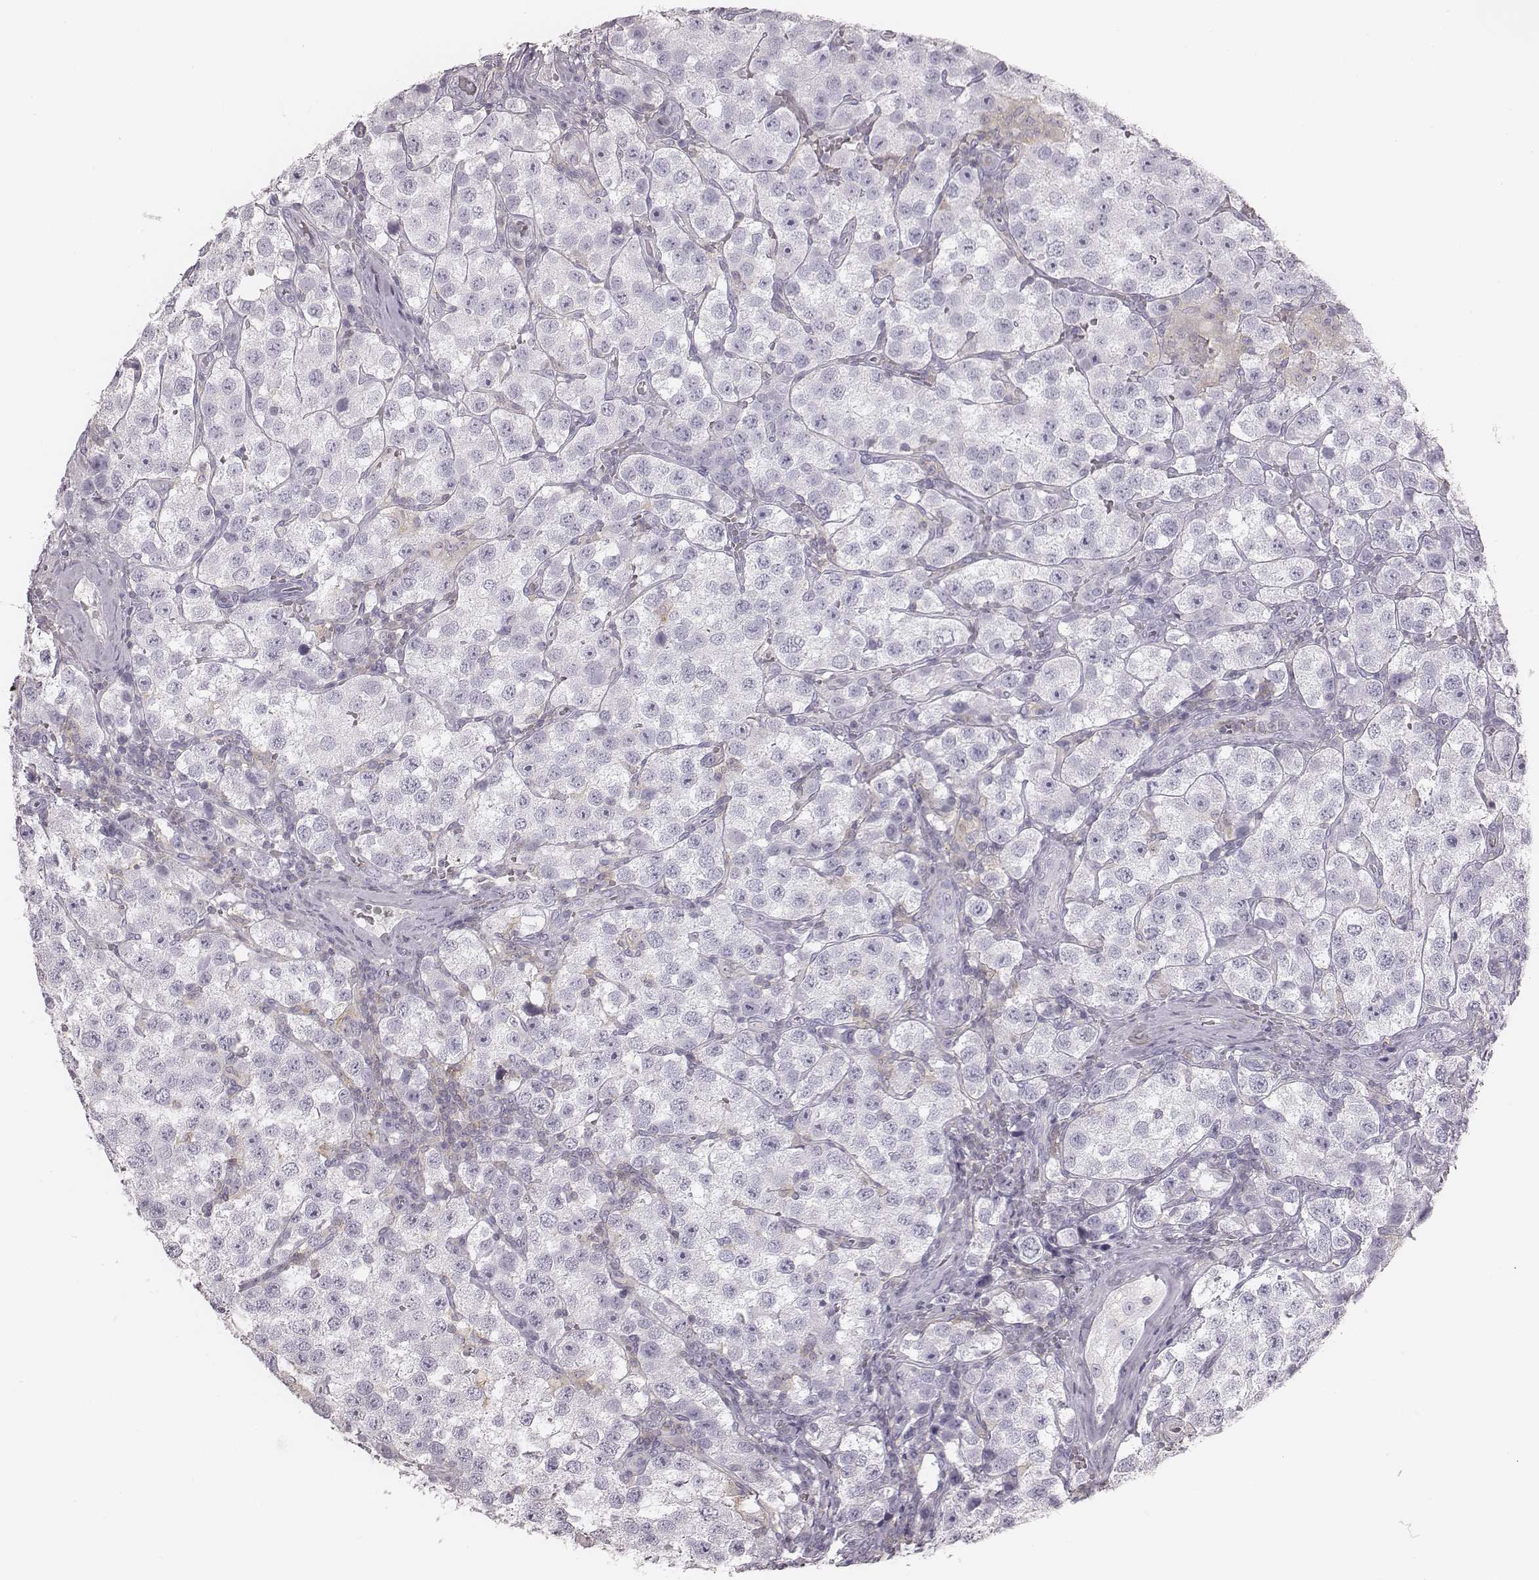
{"staining": {"intensity": "negative", "quantity": "none", "location": "none"}, "tissue": "testis cancer", "cell_type": "Tumor cells", "image_type": "cancer", "snomed": [{"axis": "morphology", "description": "Seminoma, NOS"}, {"axis": "topography", "description": "Testis"}], "caption": "Immunohistochemistry micrograph of neoplastic tissue: testis cancer (seminoma) stained with DAB exhibits no significant protein expression in tumor cells.", "gene": "ZNF365", "patient": {"sex": "male", "age": 37}}